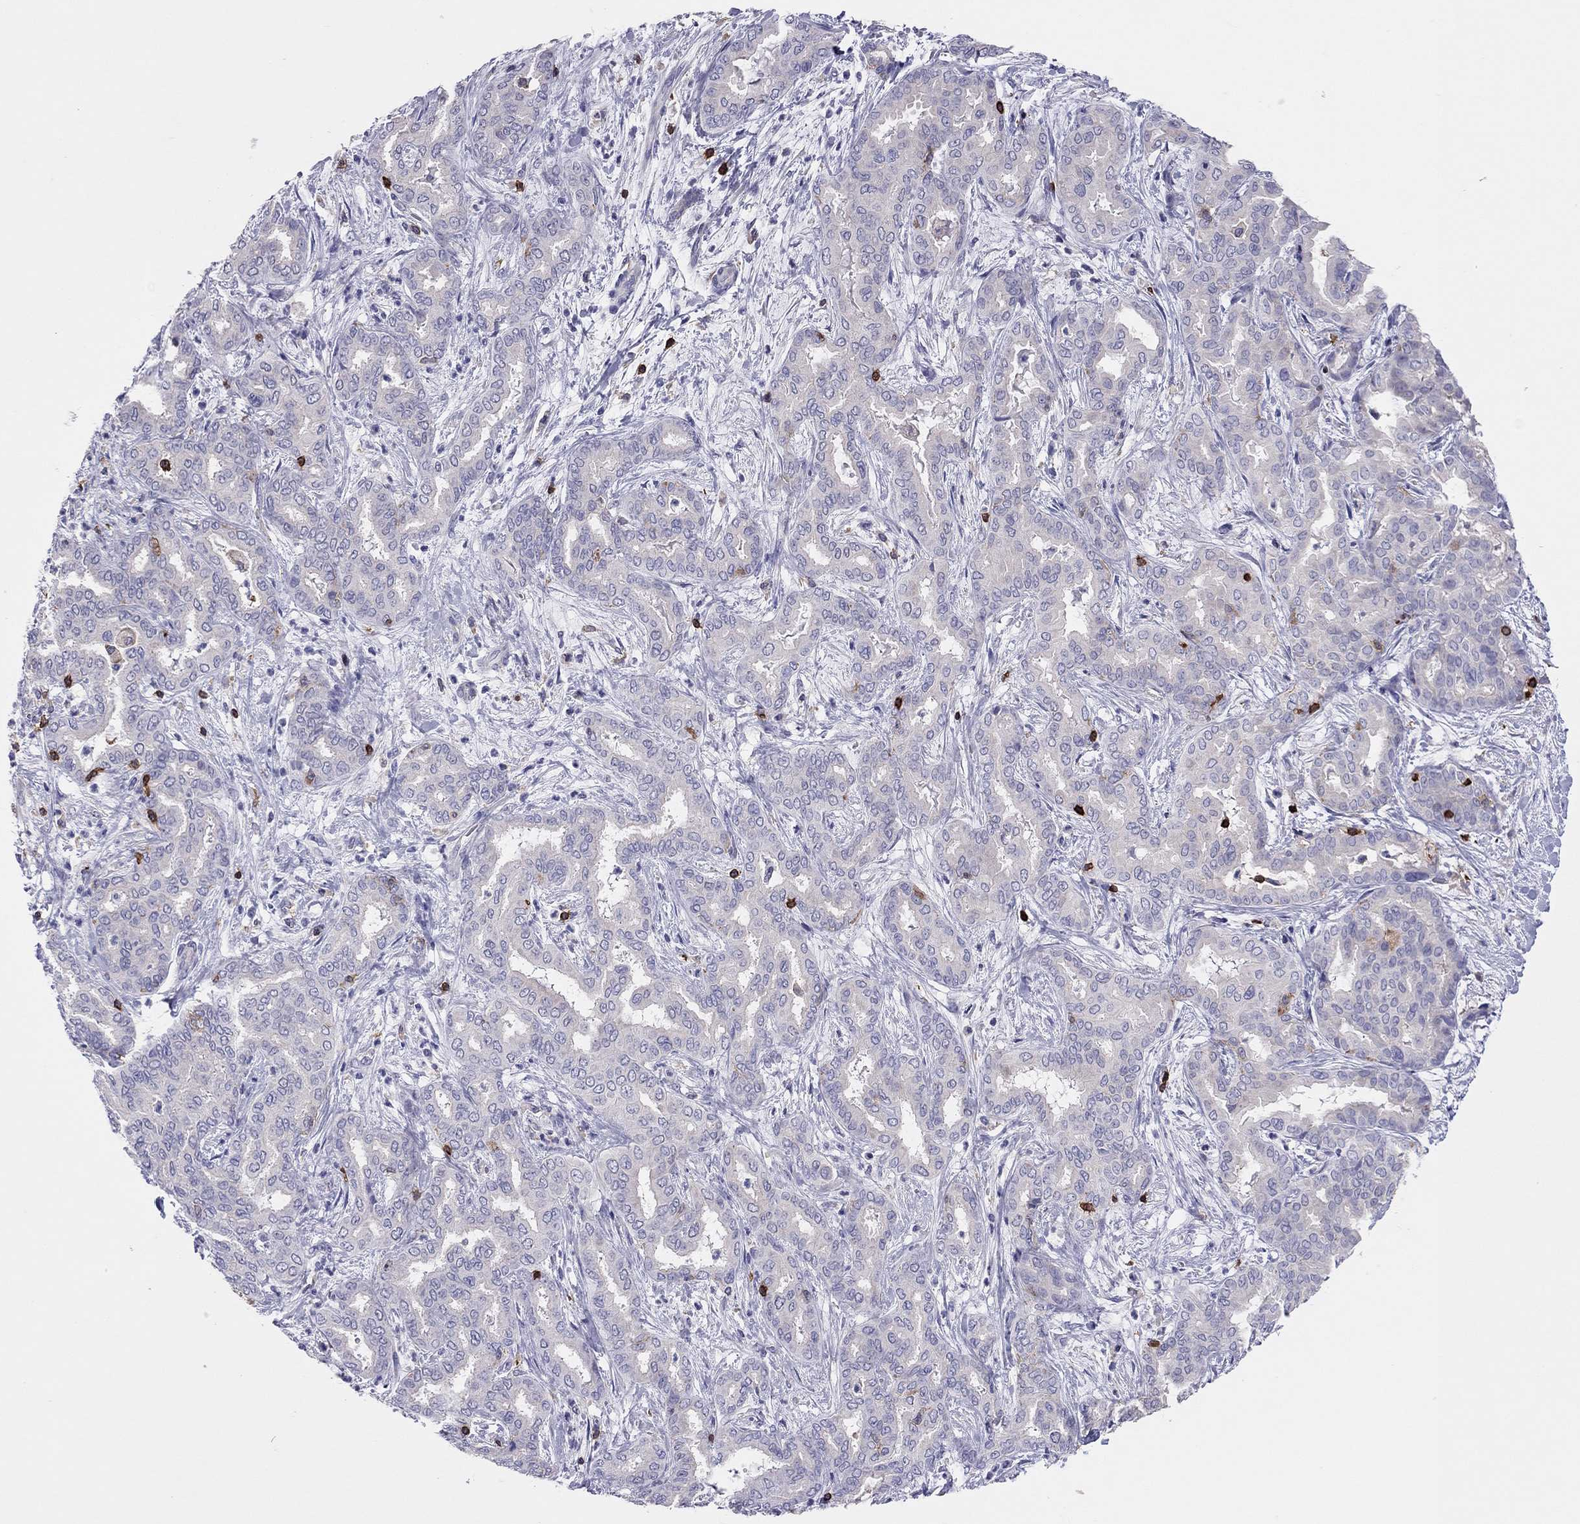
{"staining": {"intensity": "negative", "quantity": "none", "location": "none"}, "tissue": "liver cancer", "cell_type": "Tumor cells", "image_type": "cancer", "snomed": [{"axis": "morphology", "description": "Cholangiocarcinoma"}, {"axis": "topography", "description": "Liver"}], "caption": "This is a photomicrograph of immunohistochemistry (IHC) staining of cholangiocarcinoma (liver), which shows no staining in tumor cells.", "gene": "MND1", "patient": {"sex": "female", "age": 64}}